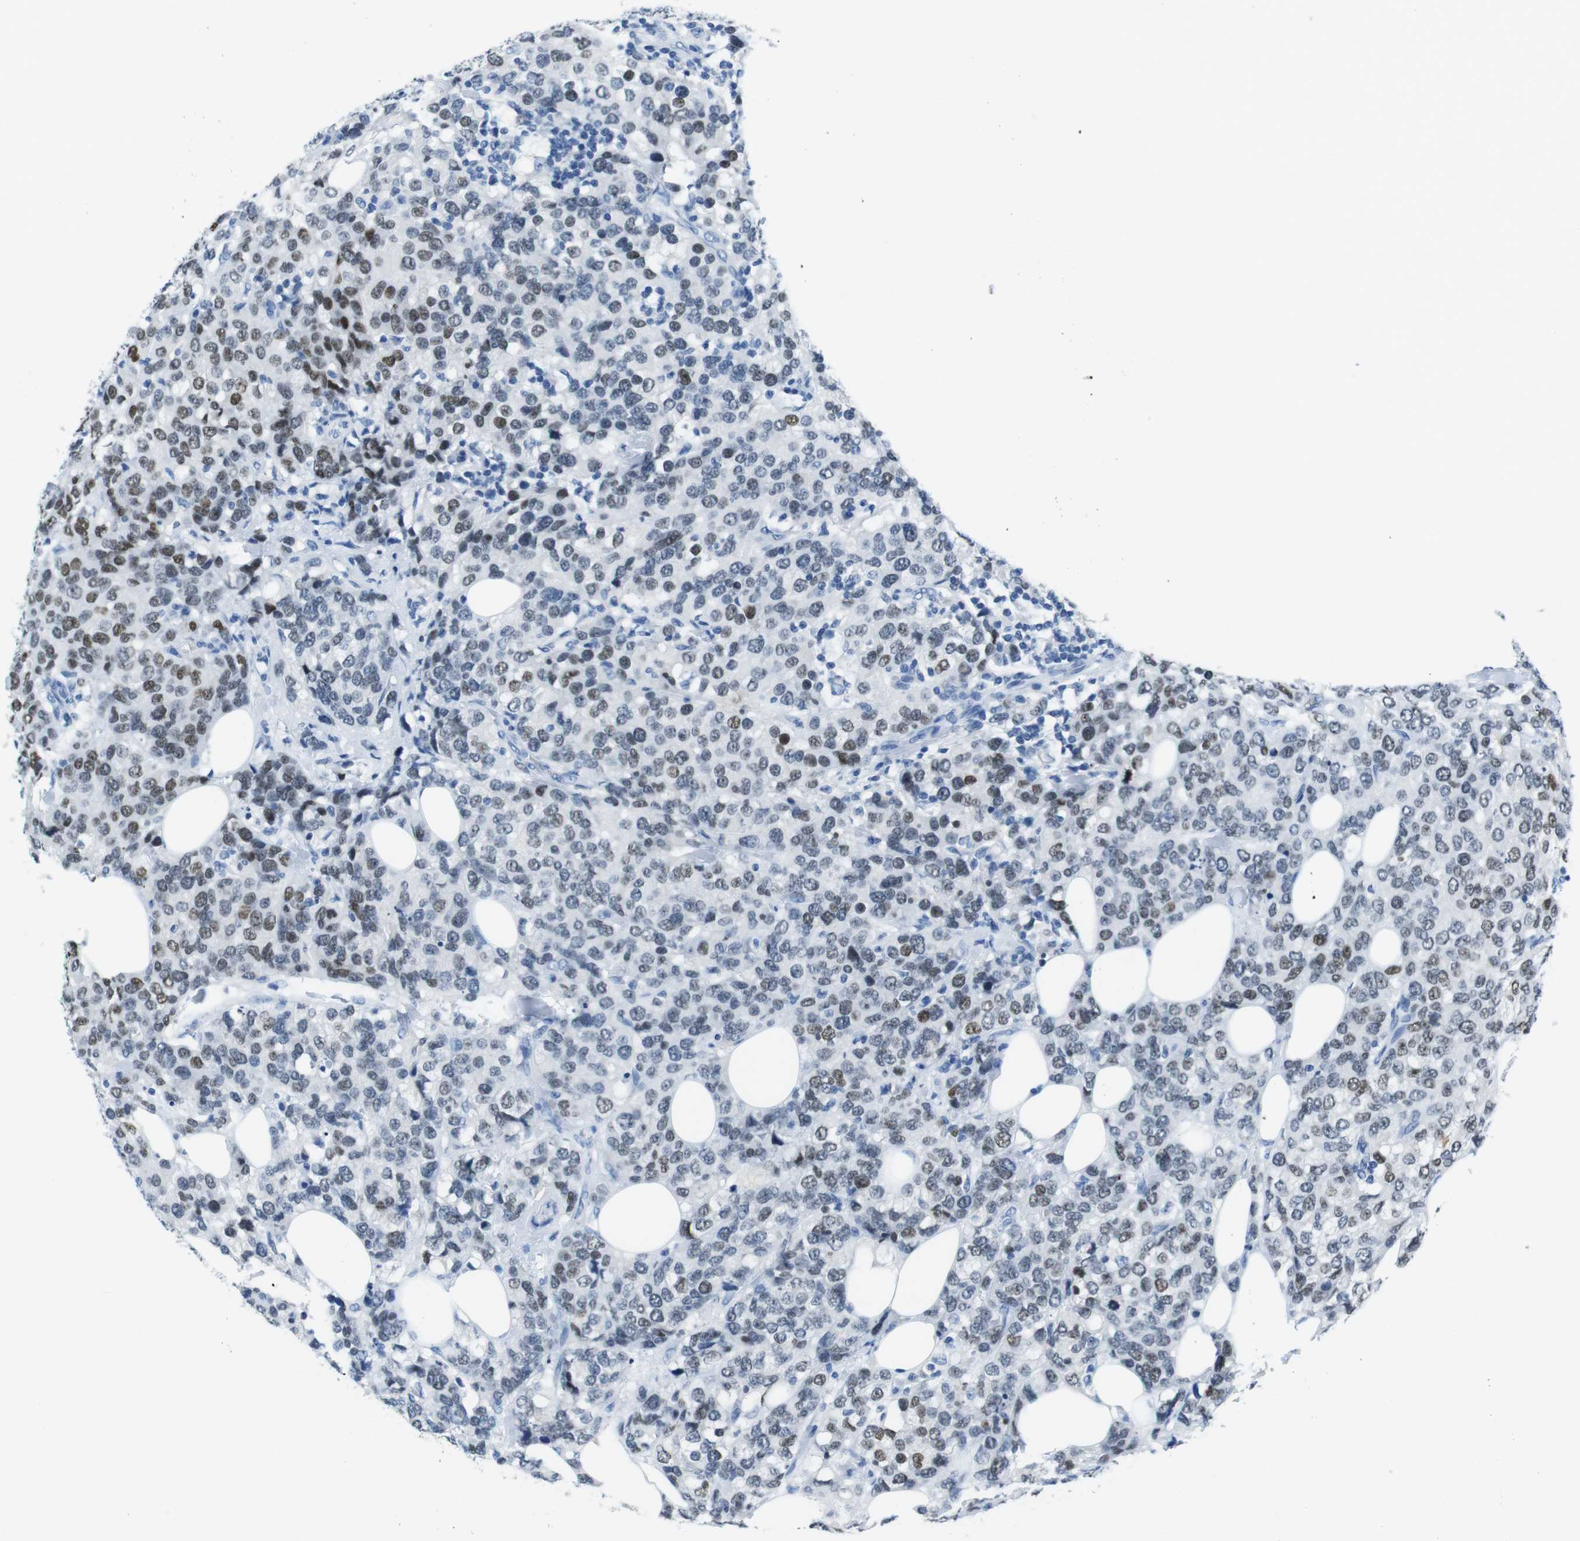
{"staining": {"intensity": "weak", "quantity": "25%-75%", "location": "nuclear"}, "tissue": "breast cancer", "cell_type": "Tumor cells", "image_type": "cancer", "snomed": [{"axis": "morphology", "description": "Lobular carcinoma"}, {"axis": "topography", "description": "Breast"}], "caption": "A histopathology image of human breast cancer (lobular carcinoma) stained for a protein demonstrates weak nuclear brown staining in tumor cells. The protein of interest is stained brown, and the nuclei are stained in blue (DAB IHC with brightfield microscopy, high magnification).", "gene": "TFAP2C", "patient": {"sex": "female", "age": 59}}